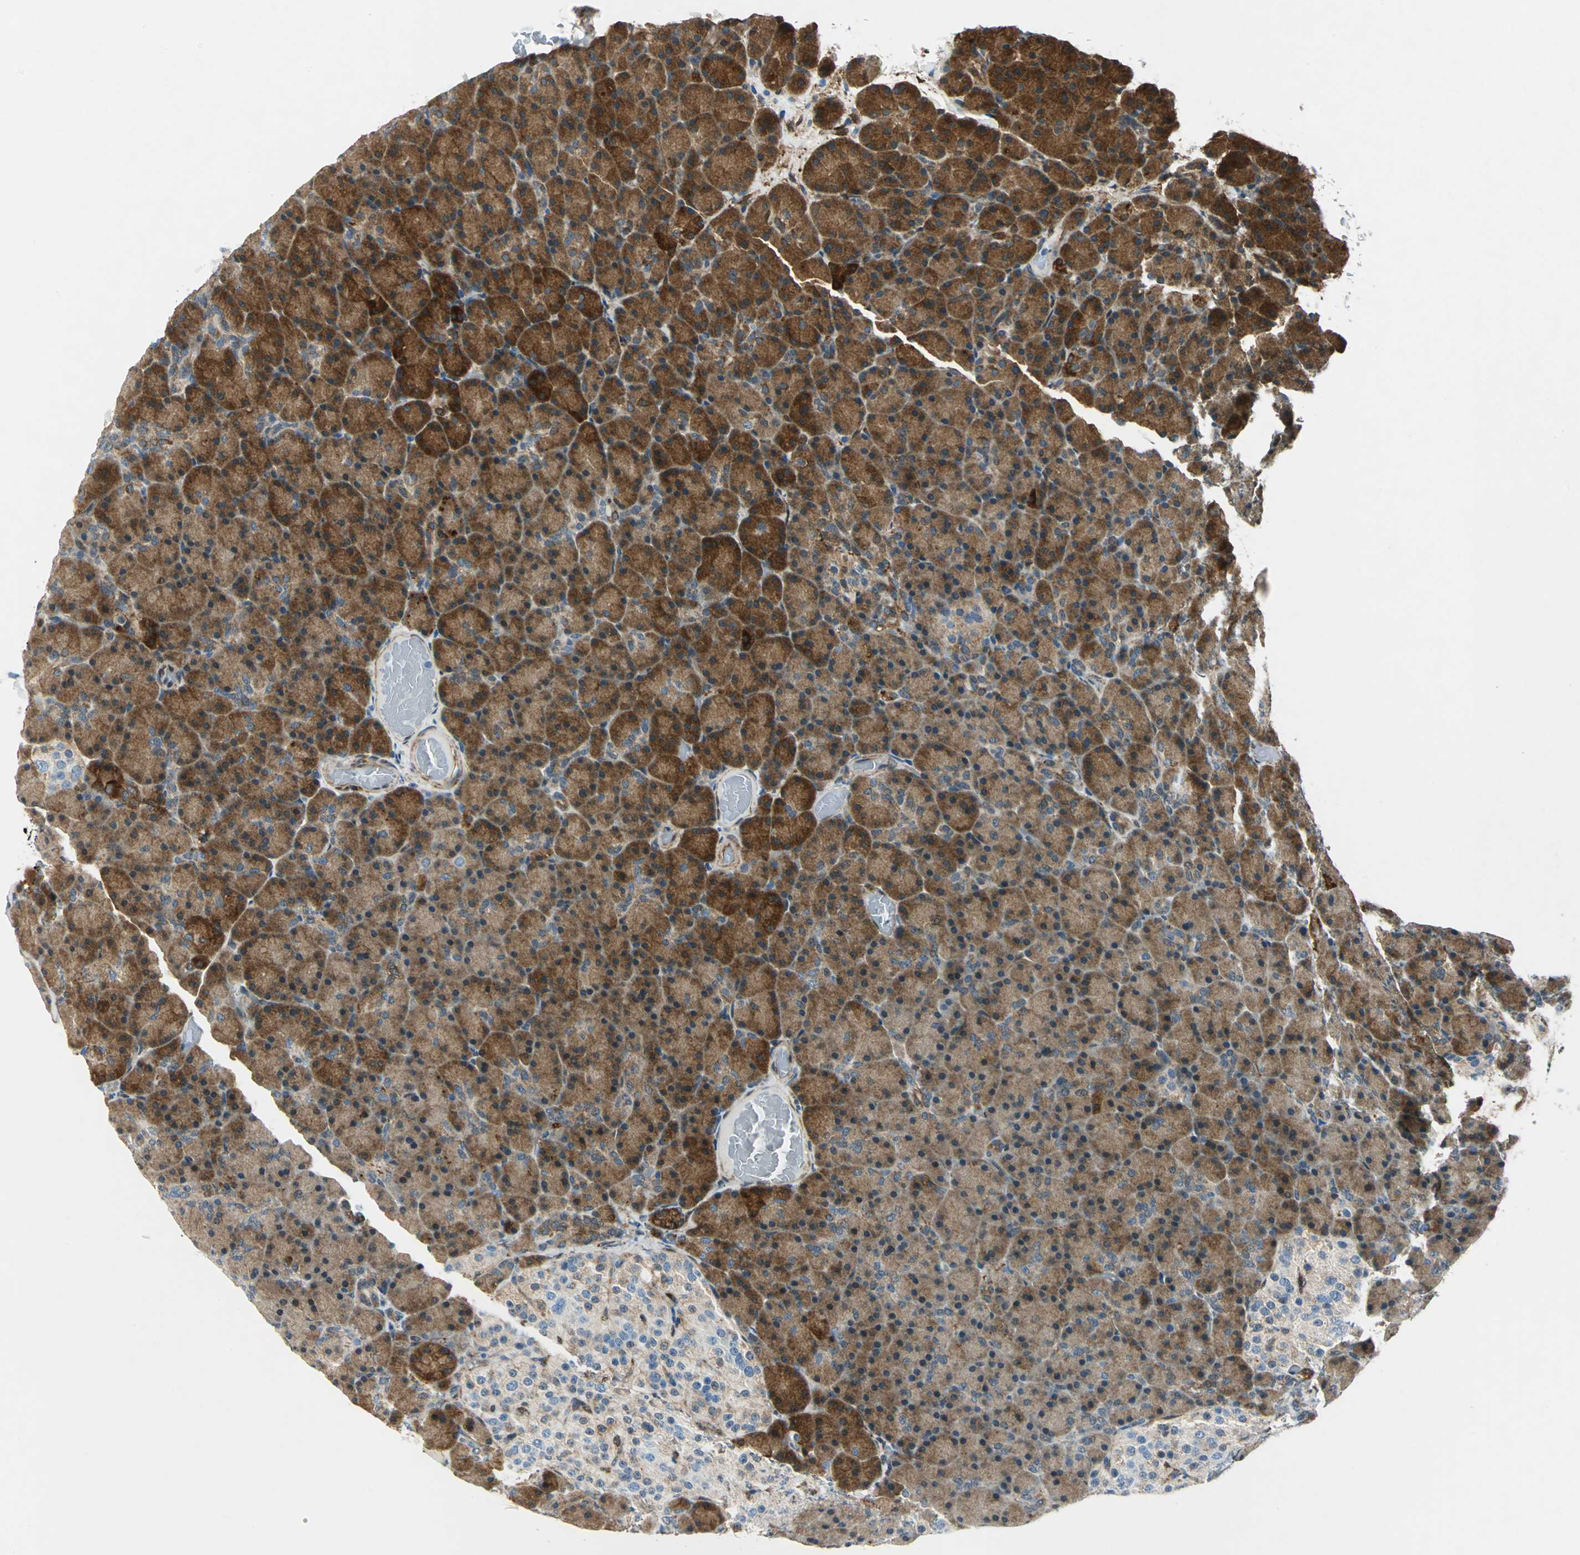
{"staining": {"intensity": "strong", "quantity": ">75%", "location": "cytoplasmic/membranous"}, "tissue": "pancreas", "cell_type": "Exocrine glandular cells", "image_type": "normal", "snomed": [{"axis": "morphology", "description": "Normal tissue, NOS"}, {"axis": "topography", "description": "Pancreas"}], "caption": "Approximately >75% of exocrine glandular cells in benign human pancreas reveal strong cytoplasmic/membranous protein expression as visualized by brown immunohistochemical staining.", "gene": "HSPB1", "patient": {"sex": "female", "age": 43}}